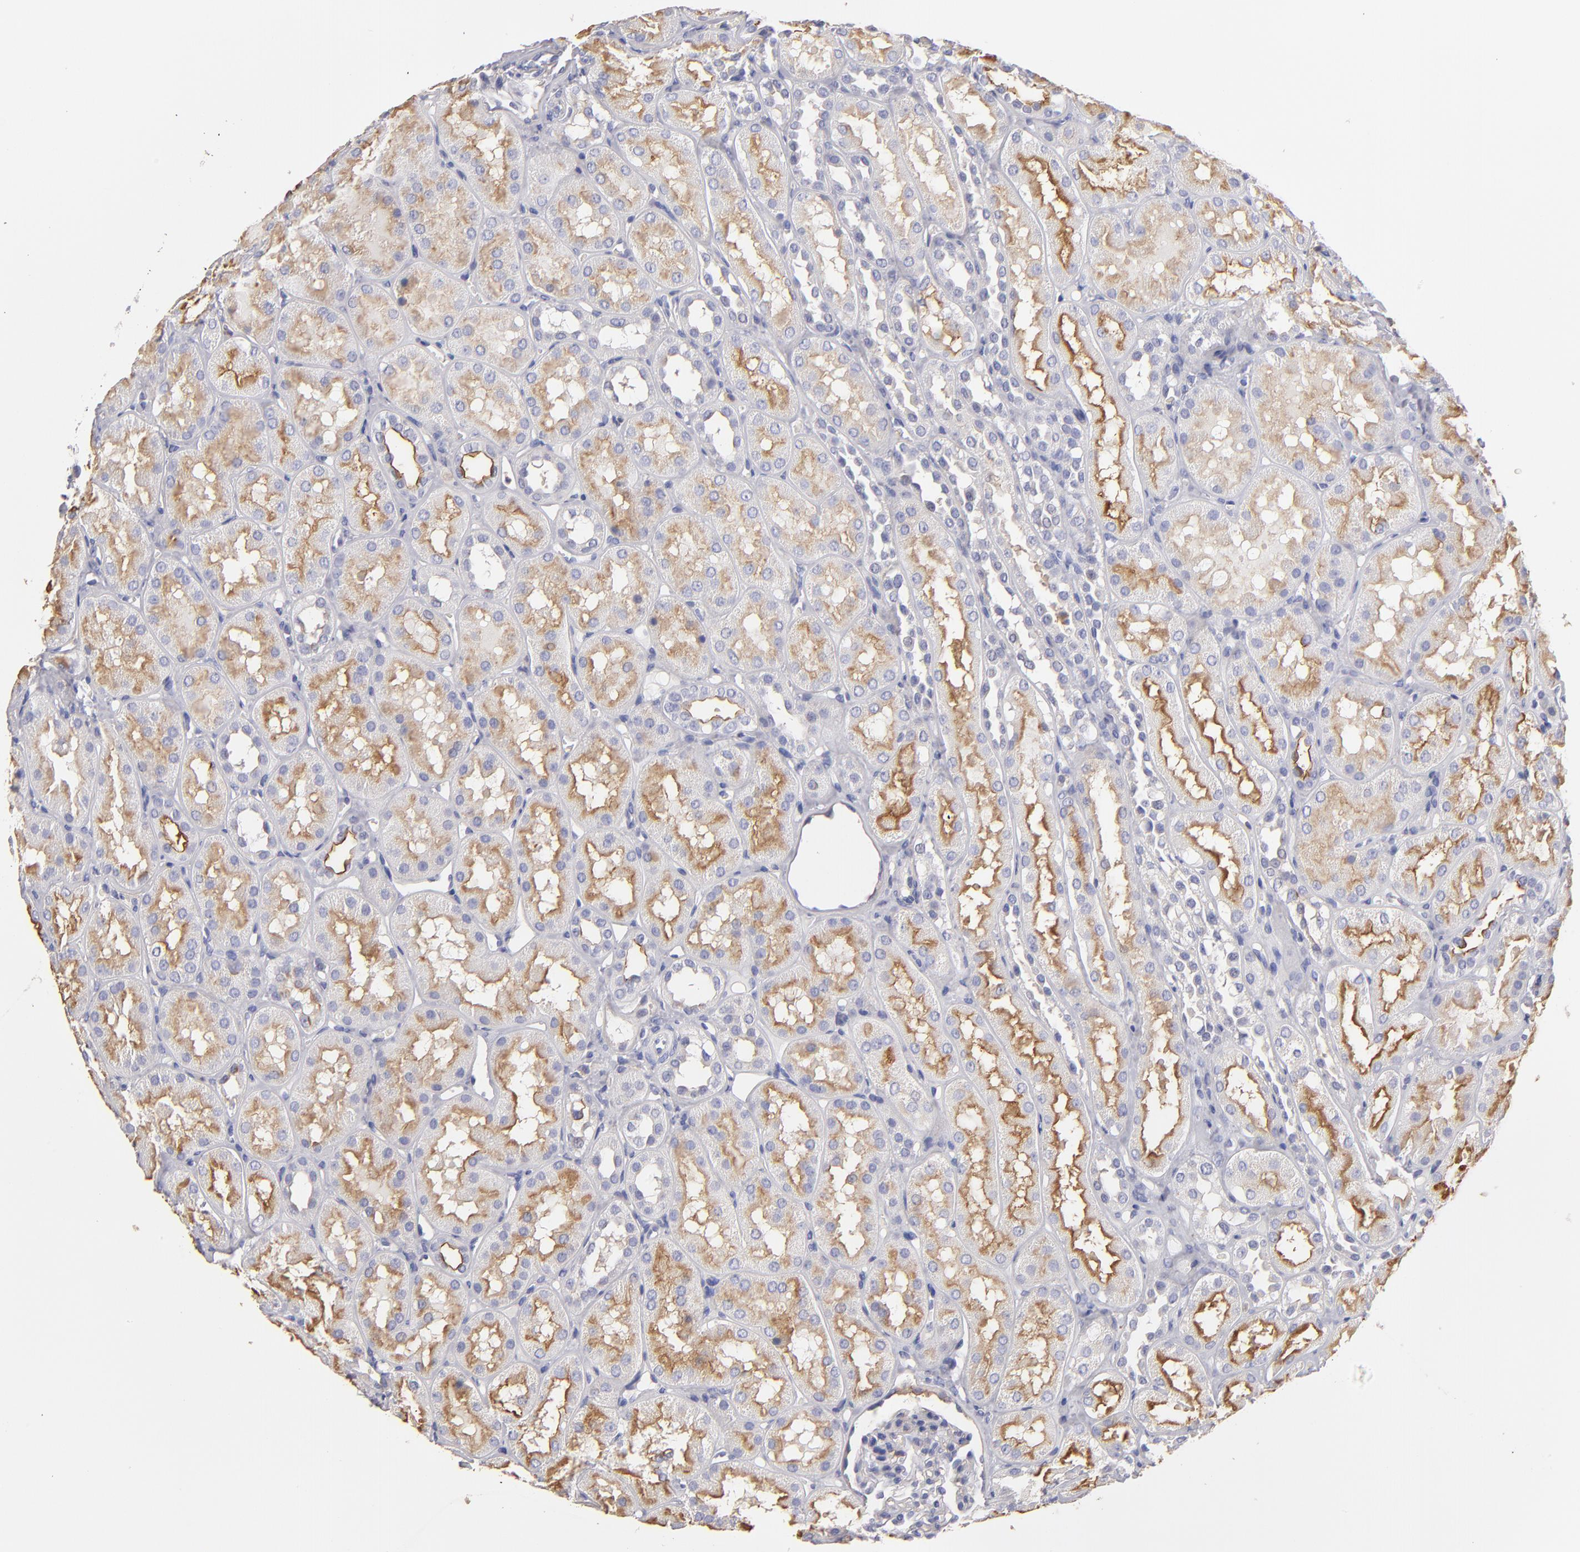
{"staining": {"intensity": "negative", "quantity": "none", "location": "none"}, "tissue": "kidney", "cell_type": "Cells in glomeruli", "image_type": "normal", "snomed": [{"axis": "morphology", "description": "Normal tissue, NOS"}, {"axis": "topography", "description": "Kidney"}], "caption": "Protein analysis of normal kidney demonstrates no significant expression in cells in glomeruli. The staining is performed using DAB (3,3'-diaminobenzidine) brown chromogen with nuclei counter-stained in using hematoxylin.", "gene": "ABCB1", "patient": {"sex": "male", "age": 16}}